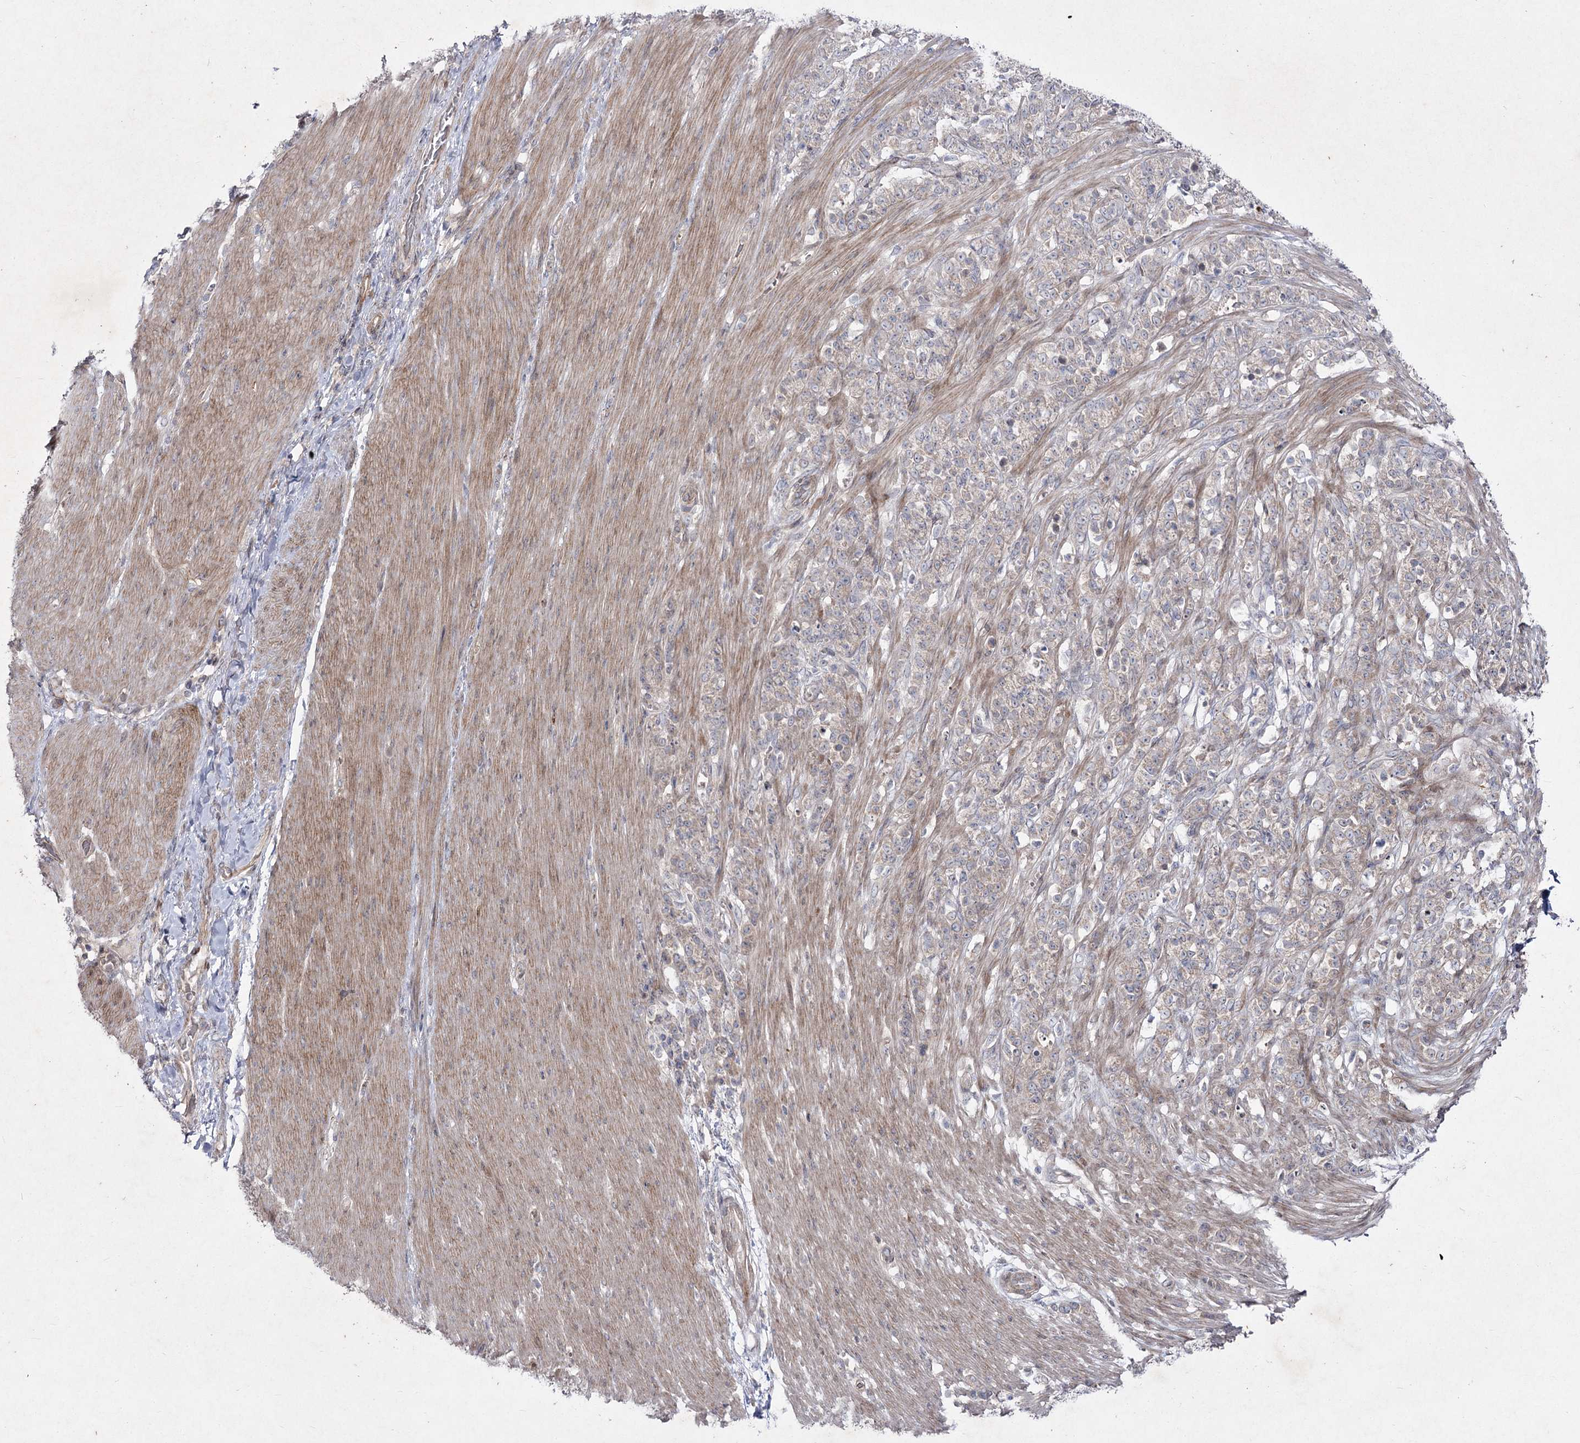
{"staining": {"intensity": "weak", "quantity": ">75%", "location": "cytoplasmic/membranous"}, "tissue": "stomach cancer", "cell_type": "Tumor cells", "image_type": "cancer", "snomed": [{"axis": "morphology", "description": "Adenocarcinoma, NOS"}, {"axis": "topography", "description": "Stomach"}], "caption": "Human adenocarcinoma (stomach) stained with a protein marker demonstrates weak staining in tumor cells.", "gene": "CIB2", "patient": {"sex": "female", "age": 79}}